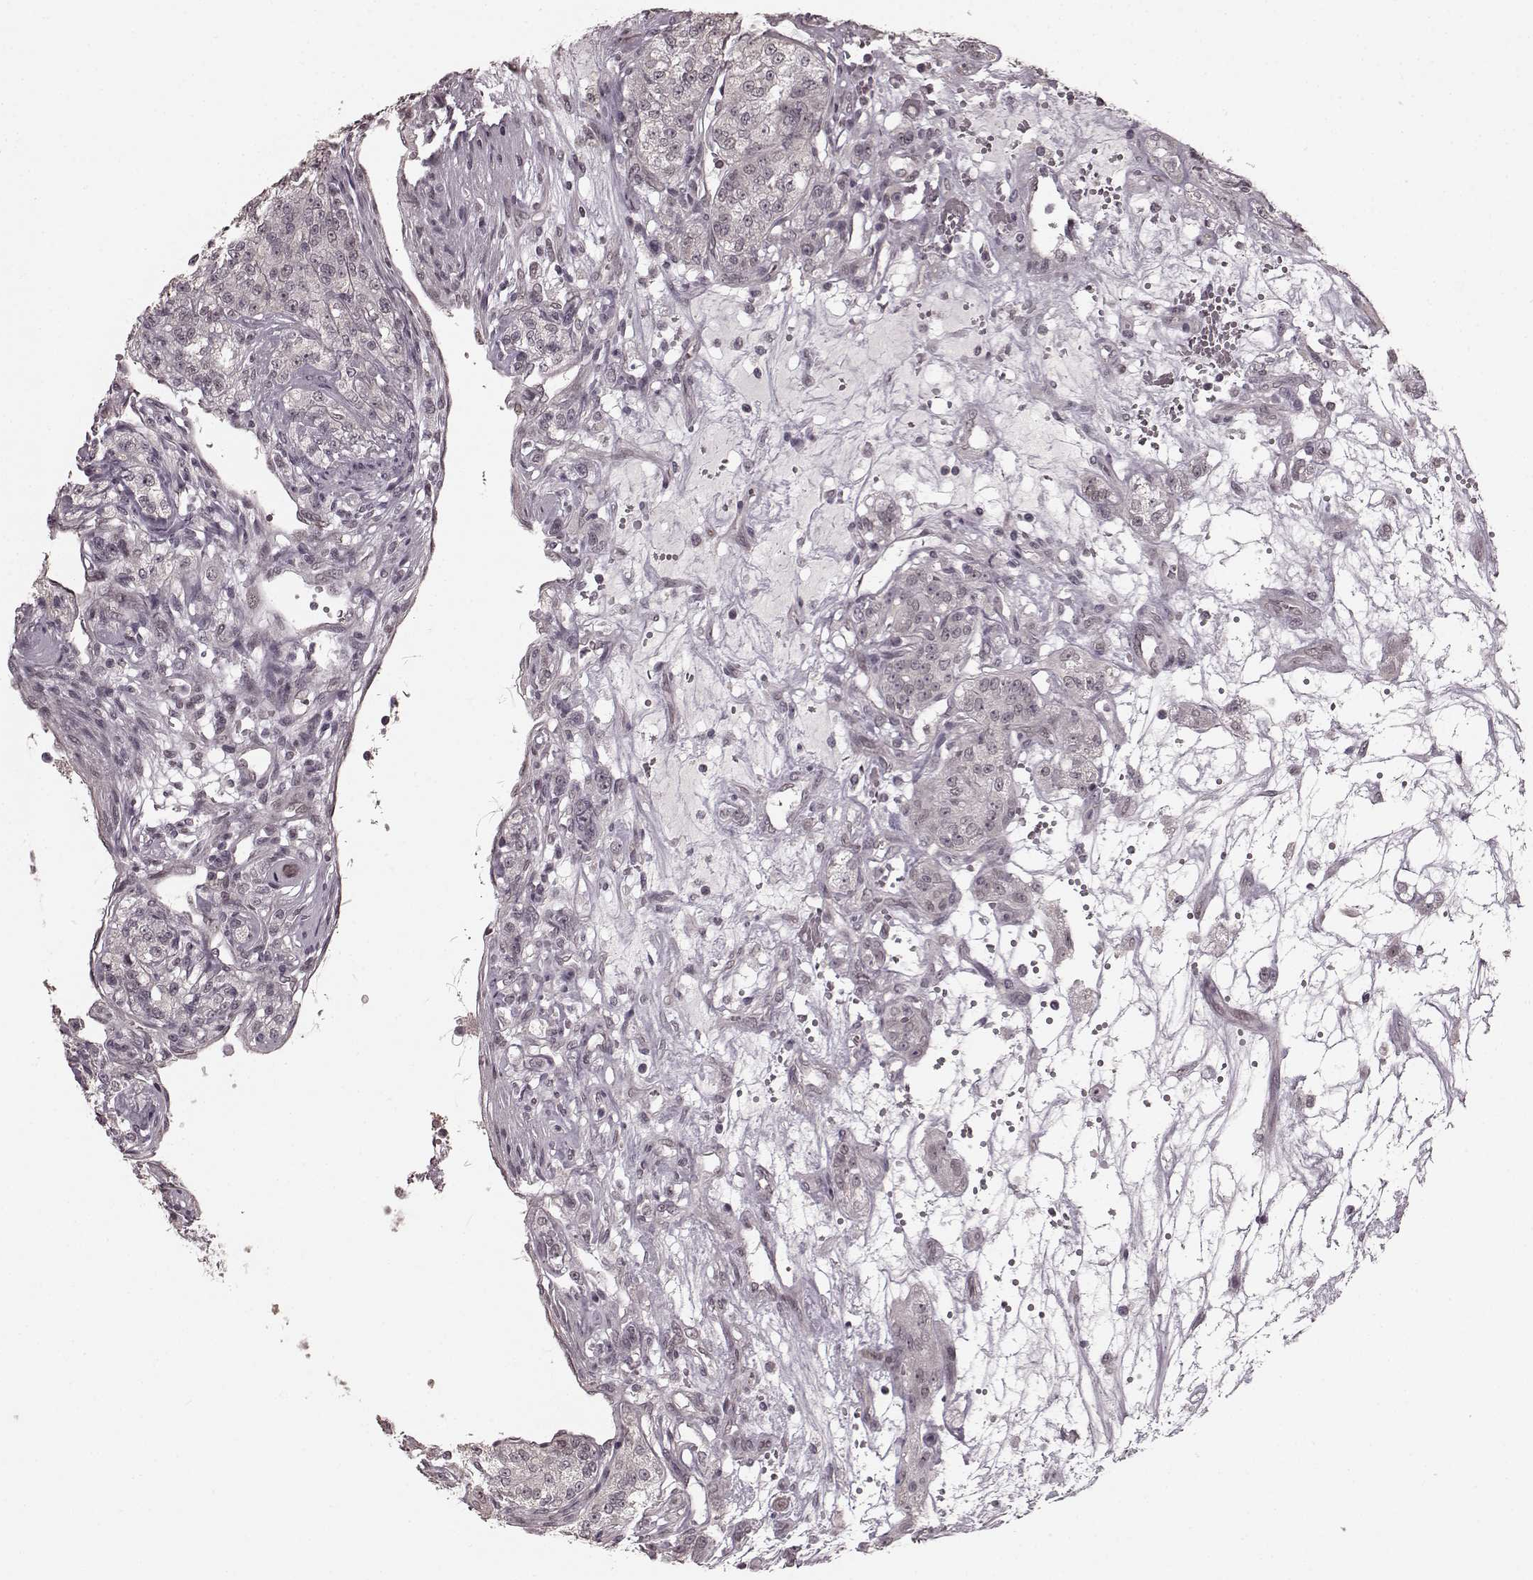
{"staining": {"intensity": "negative", "quantity": "none", "location": "none"}, "tissue": "renal cancer", "cell_type": "Tumor cells", "image_type": "cancer", "snomed": [{"axis": "morphology", "description": "Adenocarcinoma, NOS"}, {"axis": "topography", "description": "Kidney"}], "caption": "Tumor cells are negative for brown protein staining in renal adenocarcinoma.", "gene": "PLCB4", "patient": {"sex": "female", "age": 63}}